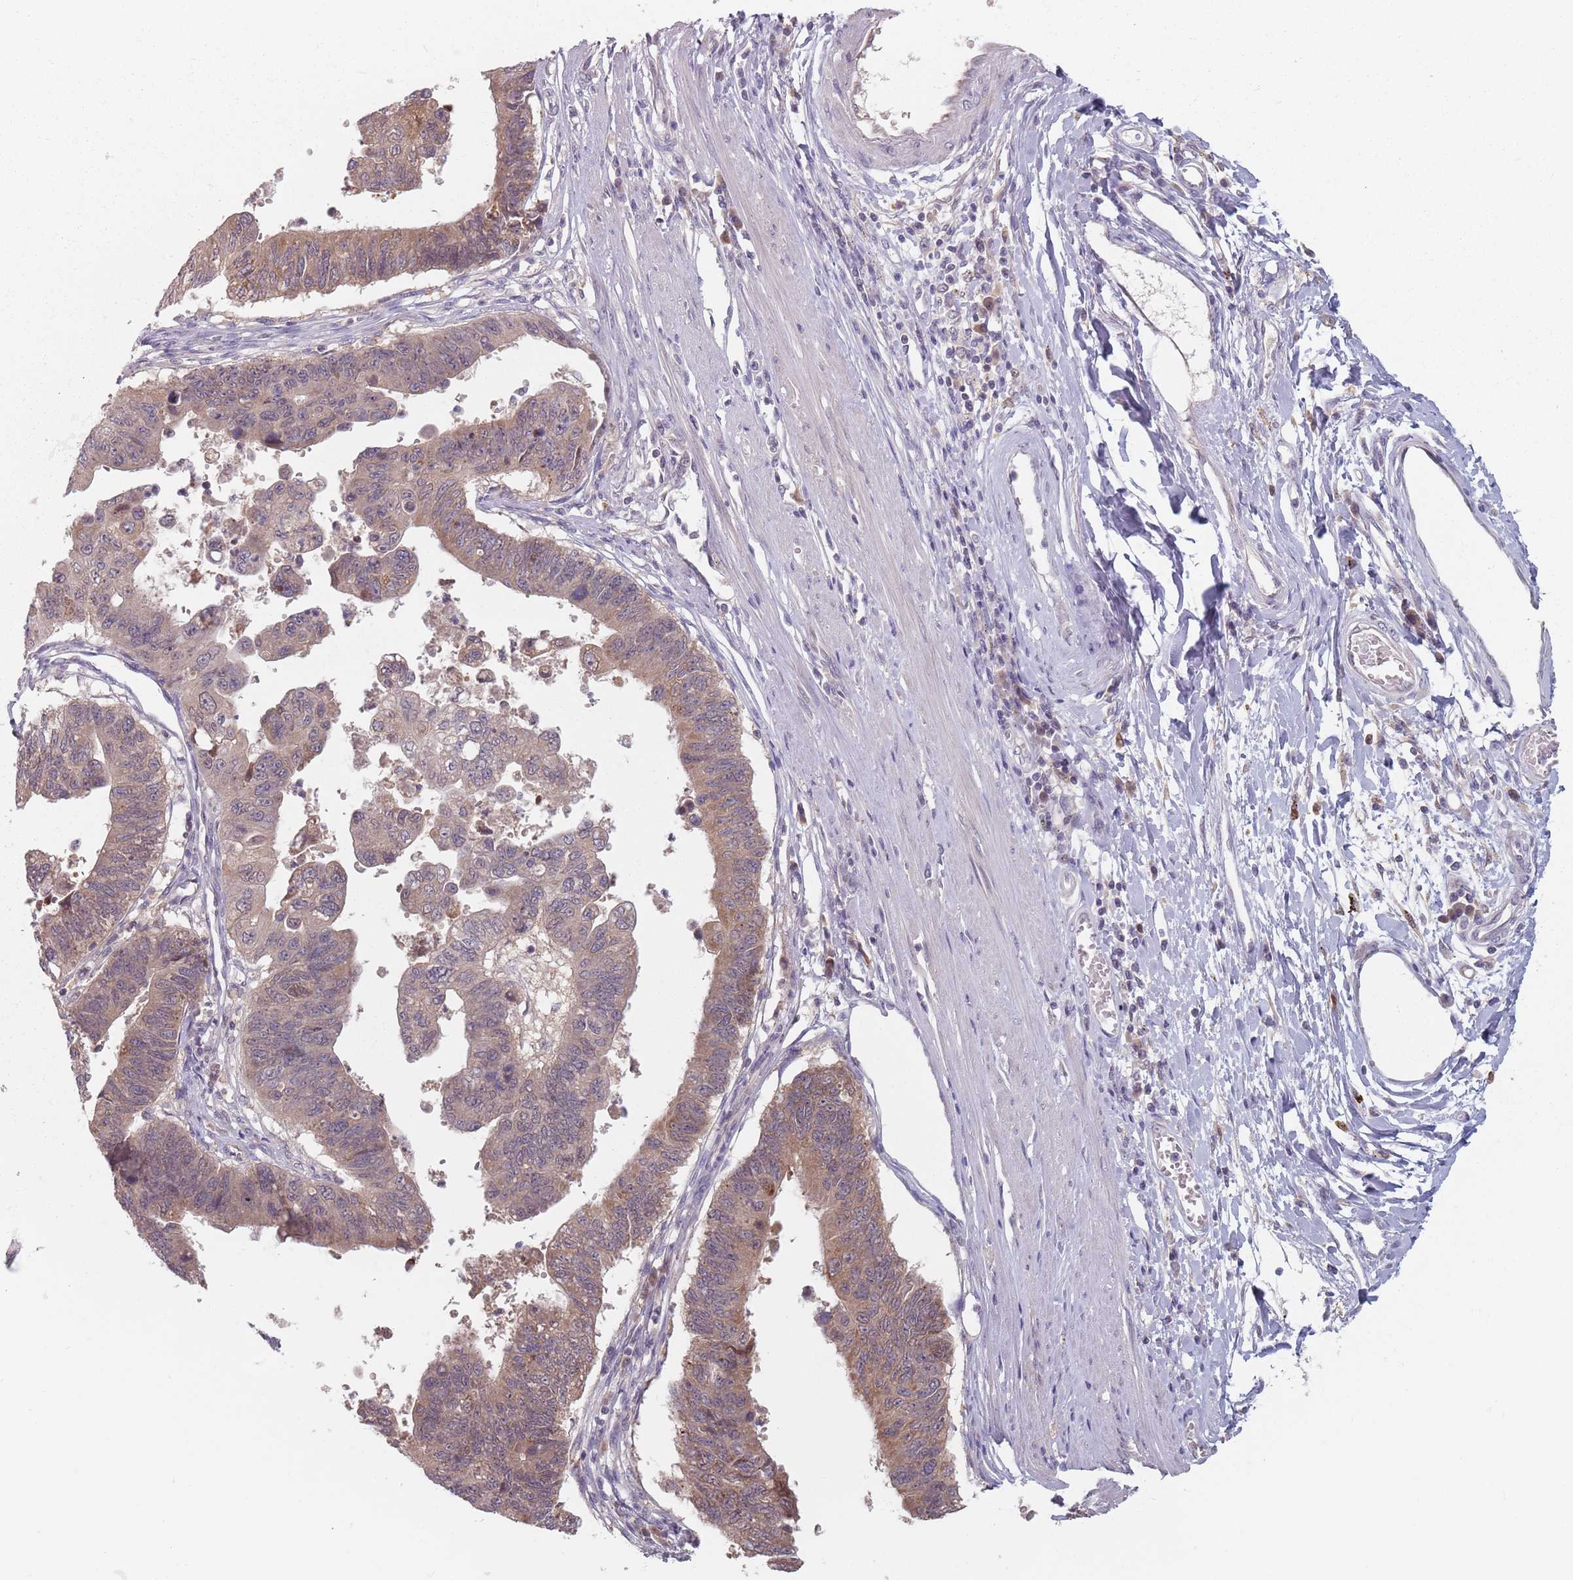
{"staining": {"intensity": "weak", "quantity": ">75%", "location": "cytoplasmic/membranous,nuclear"}, "tissue": "stomach cancer", "cell_type": "Tumor cells", "image_type": "cancer", "snomed": [{"axis": "morphology", "description": "Adenocarcinoma, NOS"}, {"axis": "topography", "description": "Stomach"}], "caption": "Stomach adenocarcinoma stained with a protein marker reveals weak staining in tumor cells.", "gene": "NAXE", "patient": {"sex": "male", "age": 59}}